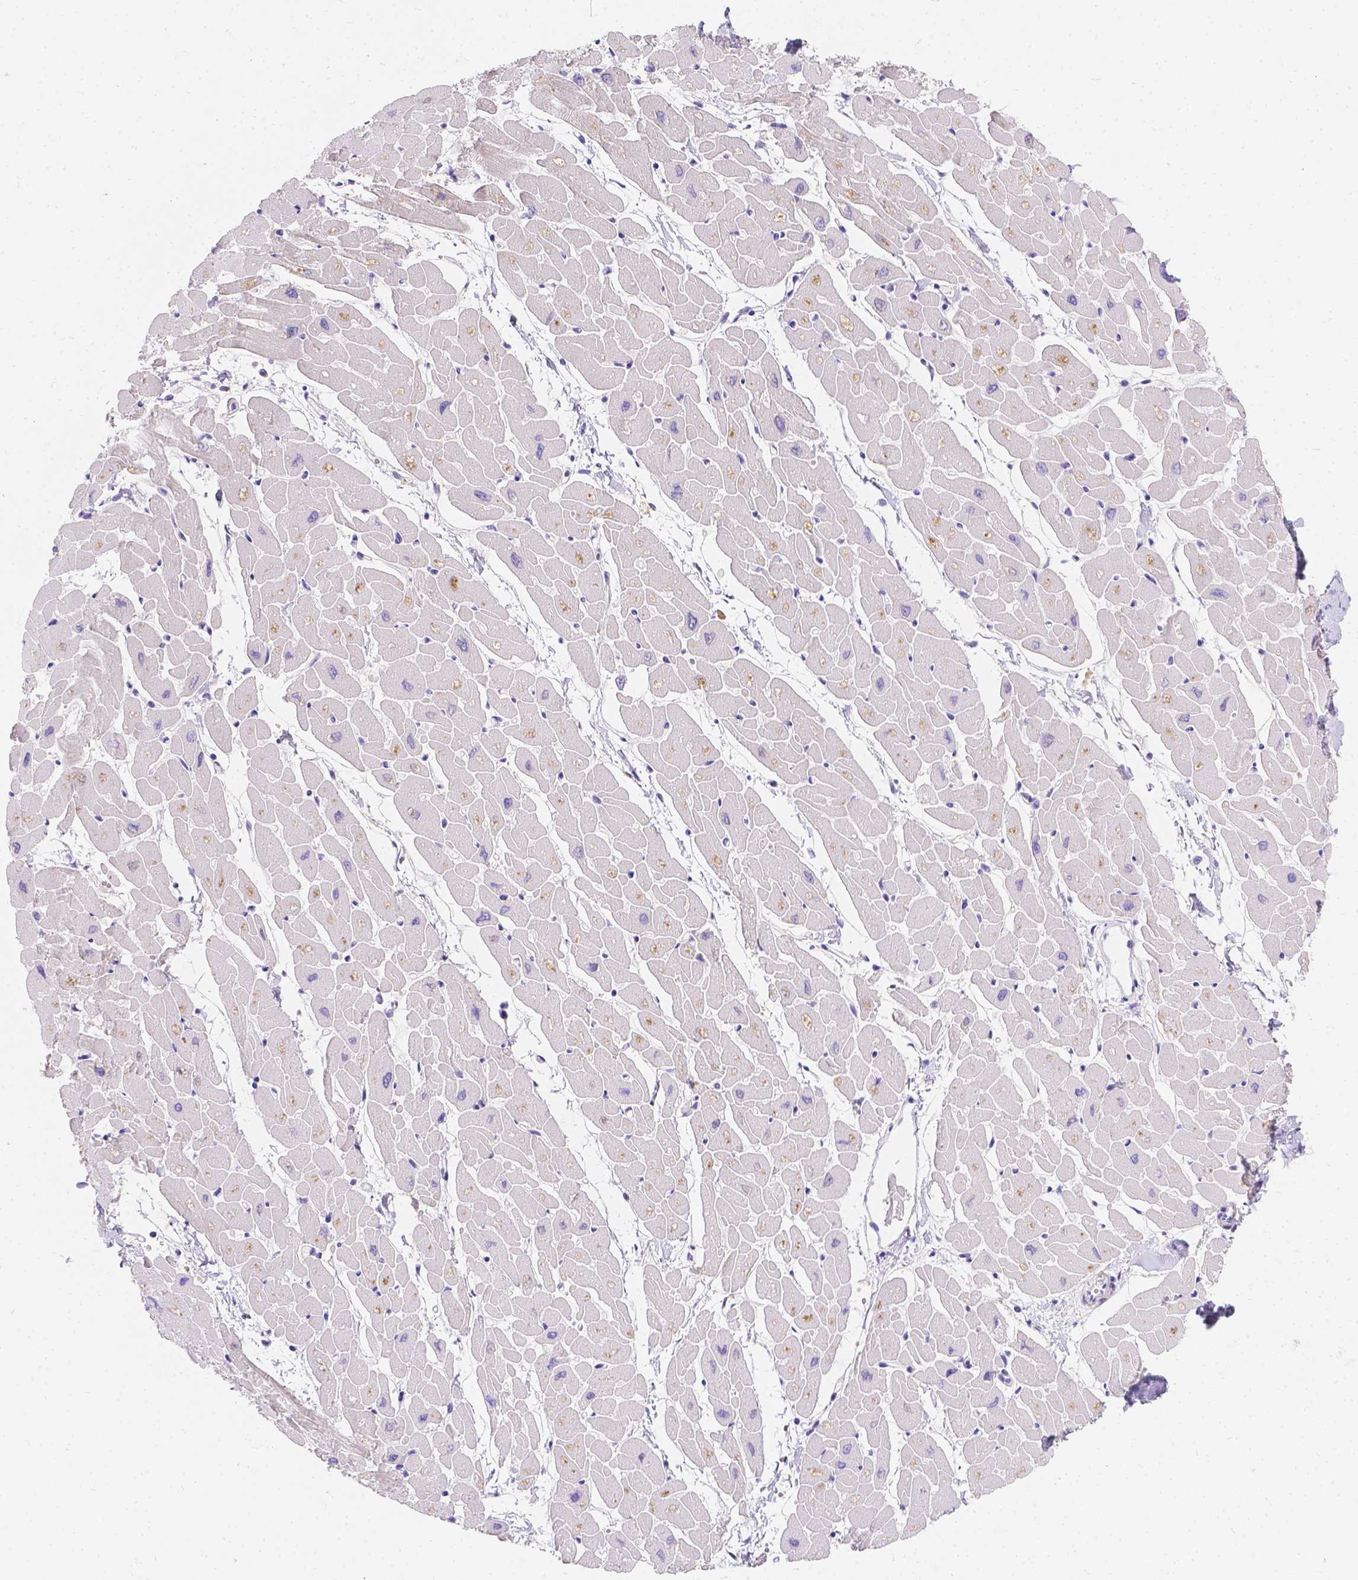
{"staining": {"intensity": "negative", "quantity": "none", "location": "none"}, "tissue": "heart muscle", "cell_type": "Cardiomyocytes", "image_type": "normal", "snomed": [{"axis": "morphology", "description": "Normal tissue, NOS"}, {"axis": "topography", "description": "Heart"}], "caption": "IHC of benign heart muscle demonstrates no expression in cardiomyocytes.", "gene": "GNRHR", "patient": {"sex": "male", "age": 57}}